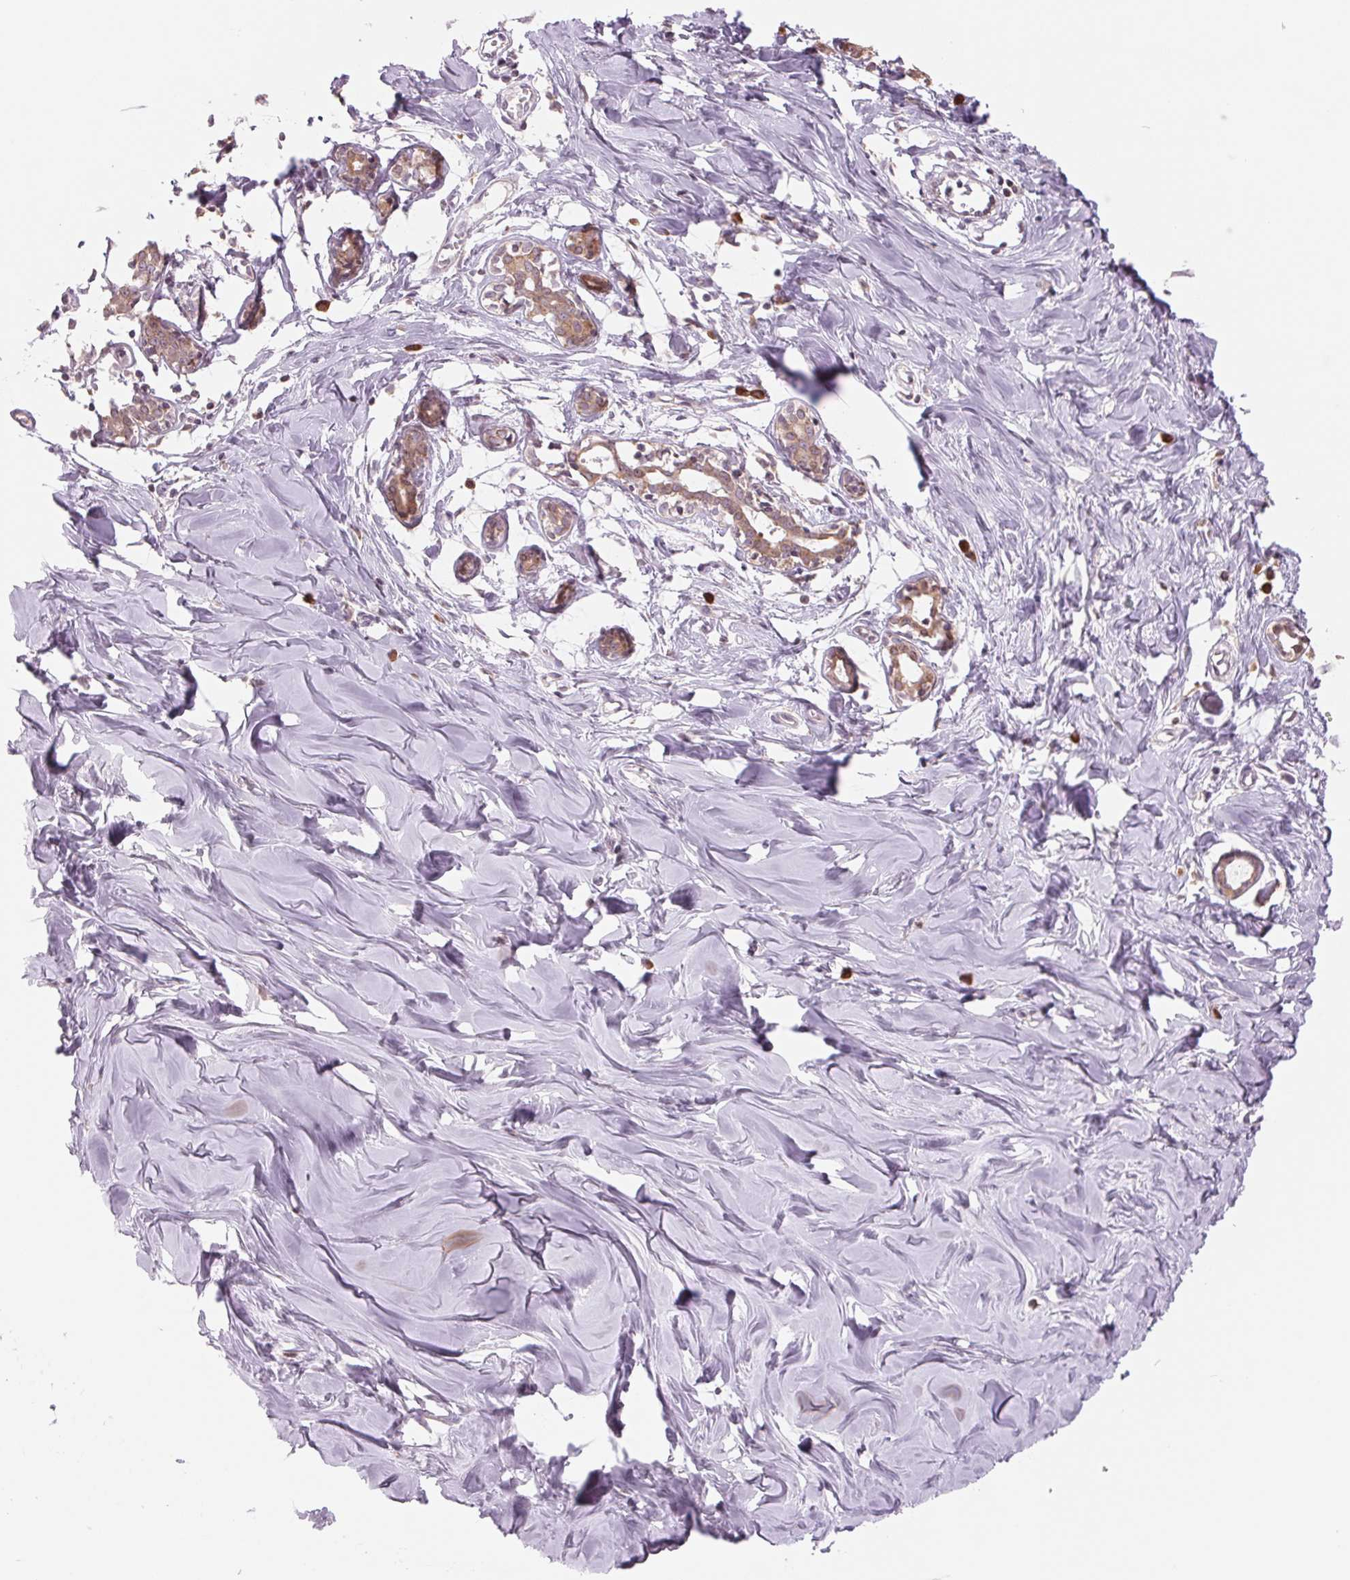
{"staining": {"intensity": "weak", "quantity": ">75%", "location": "cytoplasmic/membranous"}, "tissue": "breast", "cell_type": "Adipocytes", "image_type": "normal", "snomed": [{"axis": "morphology", "description": "Normal tissue, NOS"}, {"axis": "topography", "description": "Breast"}], "caption": "Protein analysis of benign breast displays weak cytoplasmic/membranous staining in about >75% of adipocytes.", "gene": "TECR", "patient": {"sex": "female", "age": 27}}